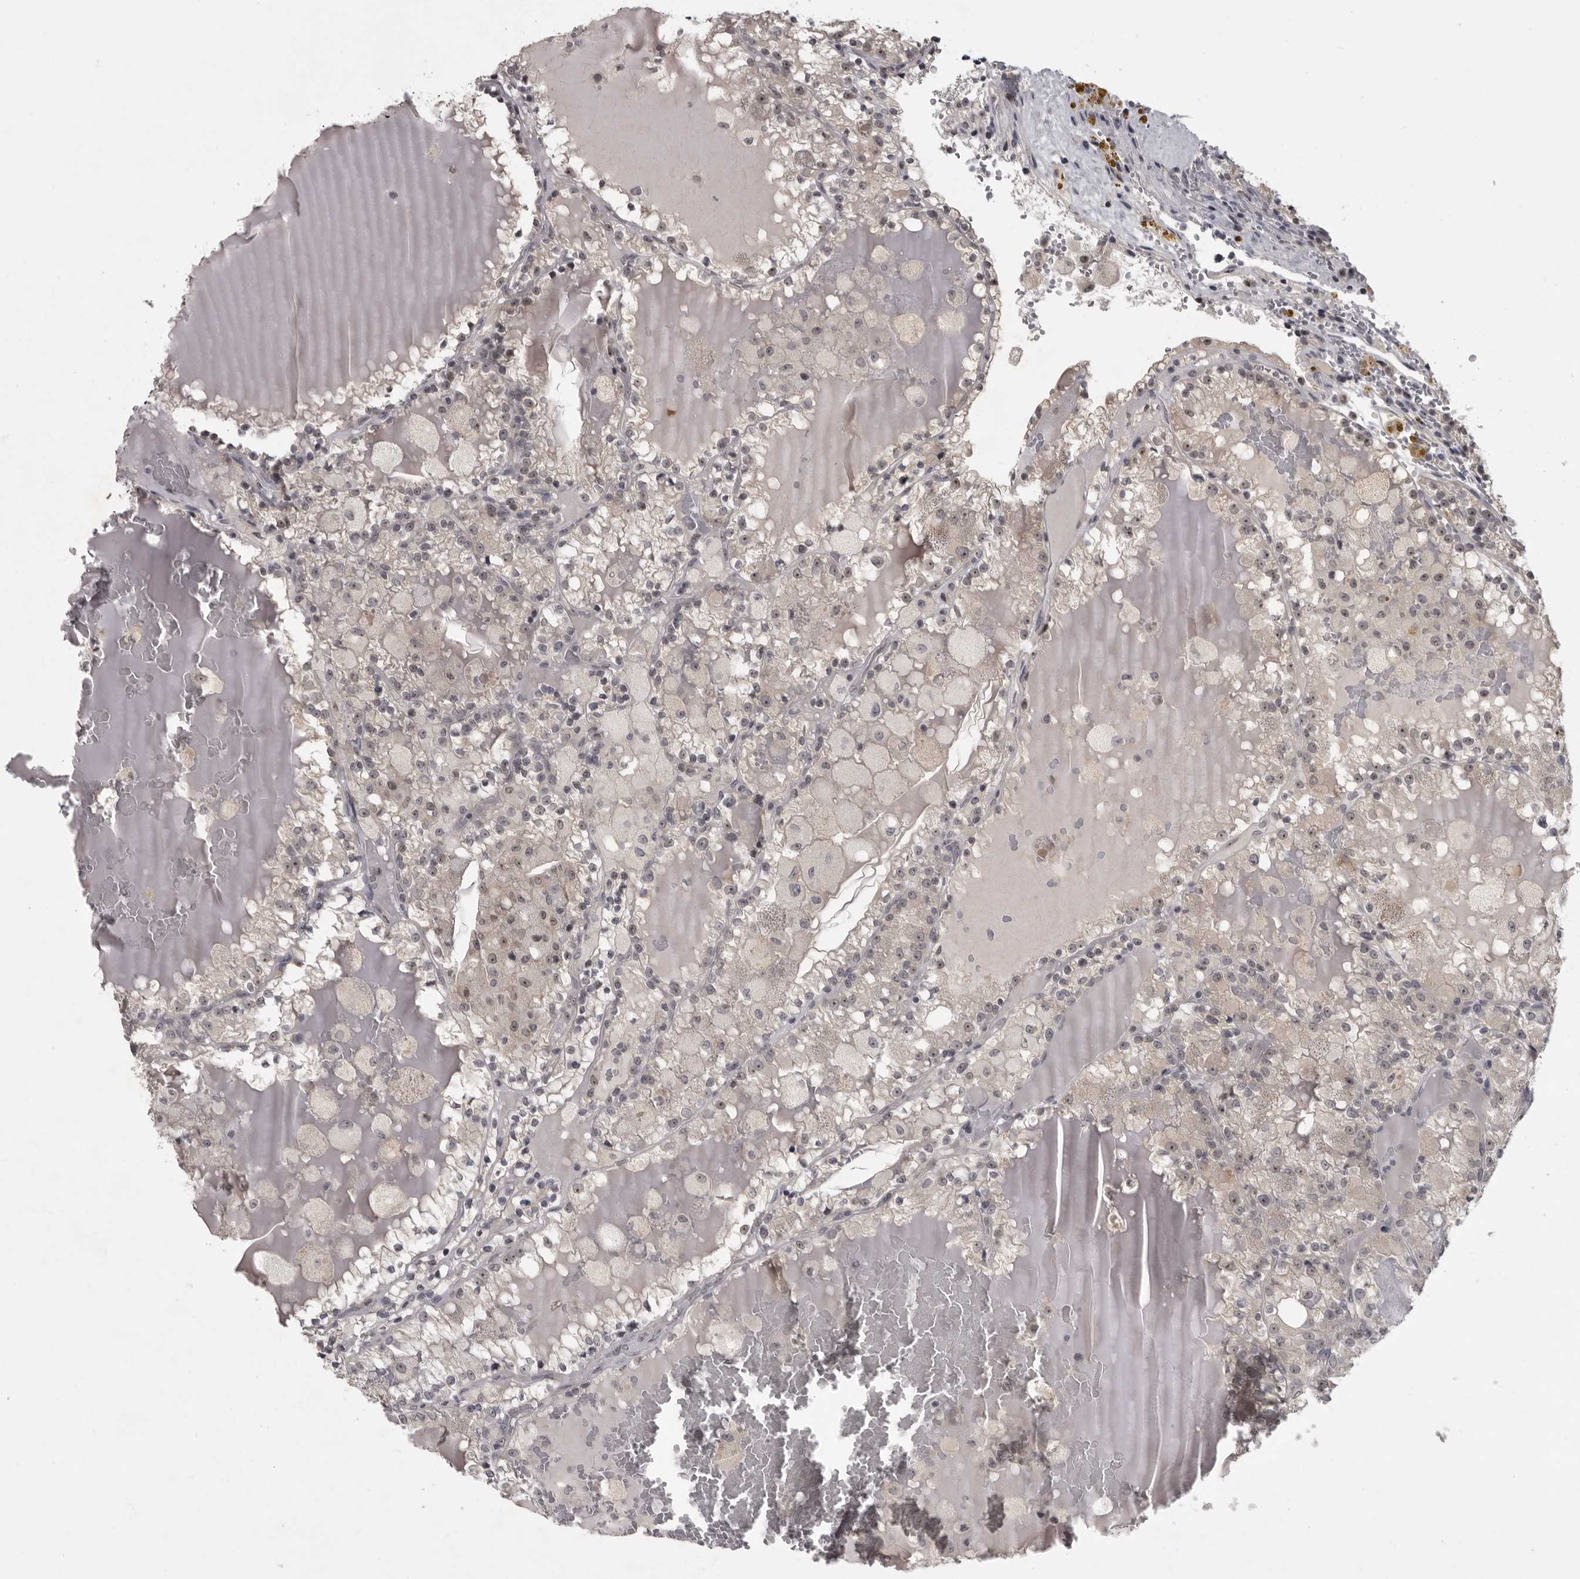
{"staining": {"intensity": "weak", "quantity": "<25%", "location": "nuclear"}, "tissue": "renal cancer", "cell_type": "Tumor cells", "image_type": "cancer", "snomed": [{"axis": "morphology", "description": "Adenocarcinoma, NOS"}, {"axis": "topography", "description": "Kidney"}], "caption": "Immunohistochemical staining of renal cancer (adenocarcinoma) displays no significant staining in tumor cells.", "gene": "MRTO4", "patient": {"sex": "female", "age": 56}}